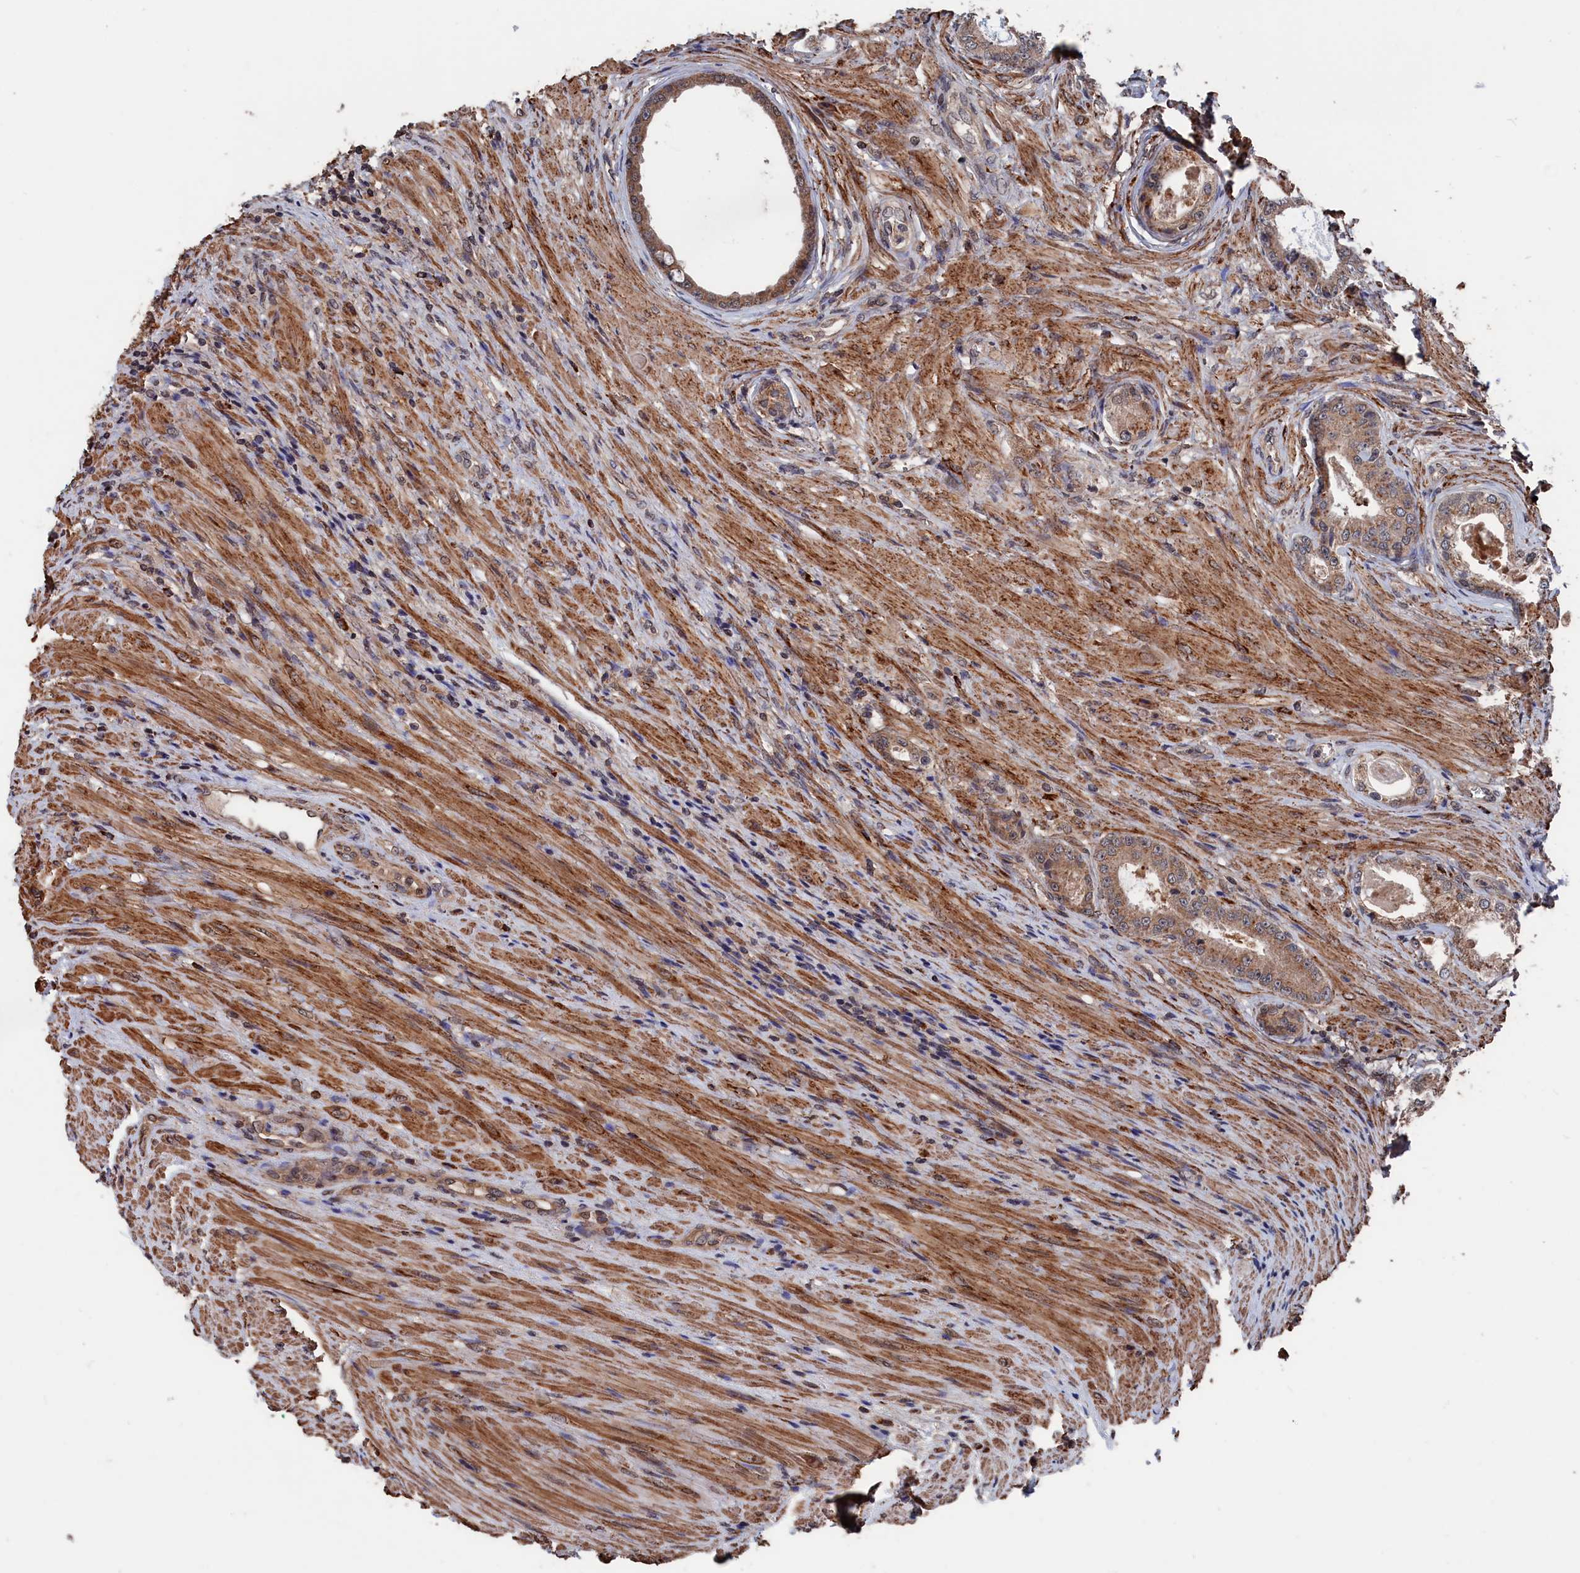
{"staining": {"intensity": "moderate", "quantity": ">75%", "location": "cytoplasmic/membranous"}, "tissue": "prostate cancer", "cell_type": "Tumor cells", "image_type": "cancer", "snomed": [{"axis": "morphology", "description": "Adenocarcinoma, Low grade"}, {"axis": "topography", "description": "Prostate"}], "caption": "A high-resolution micrograph shows IHC staining of prostate cancer, which reveals moderate cytoplasmic/membranous expression in about >75% of tumor cells.", "gene": "PDE12", "patient": {"sex": "male", "age": 68}}